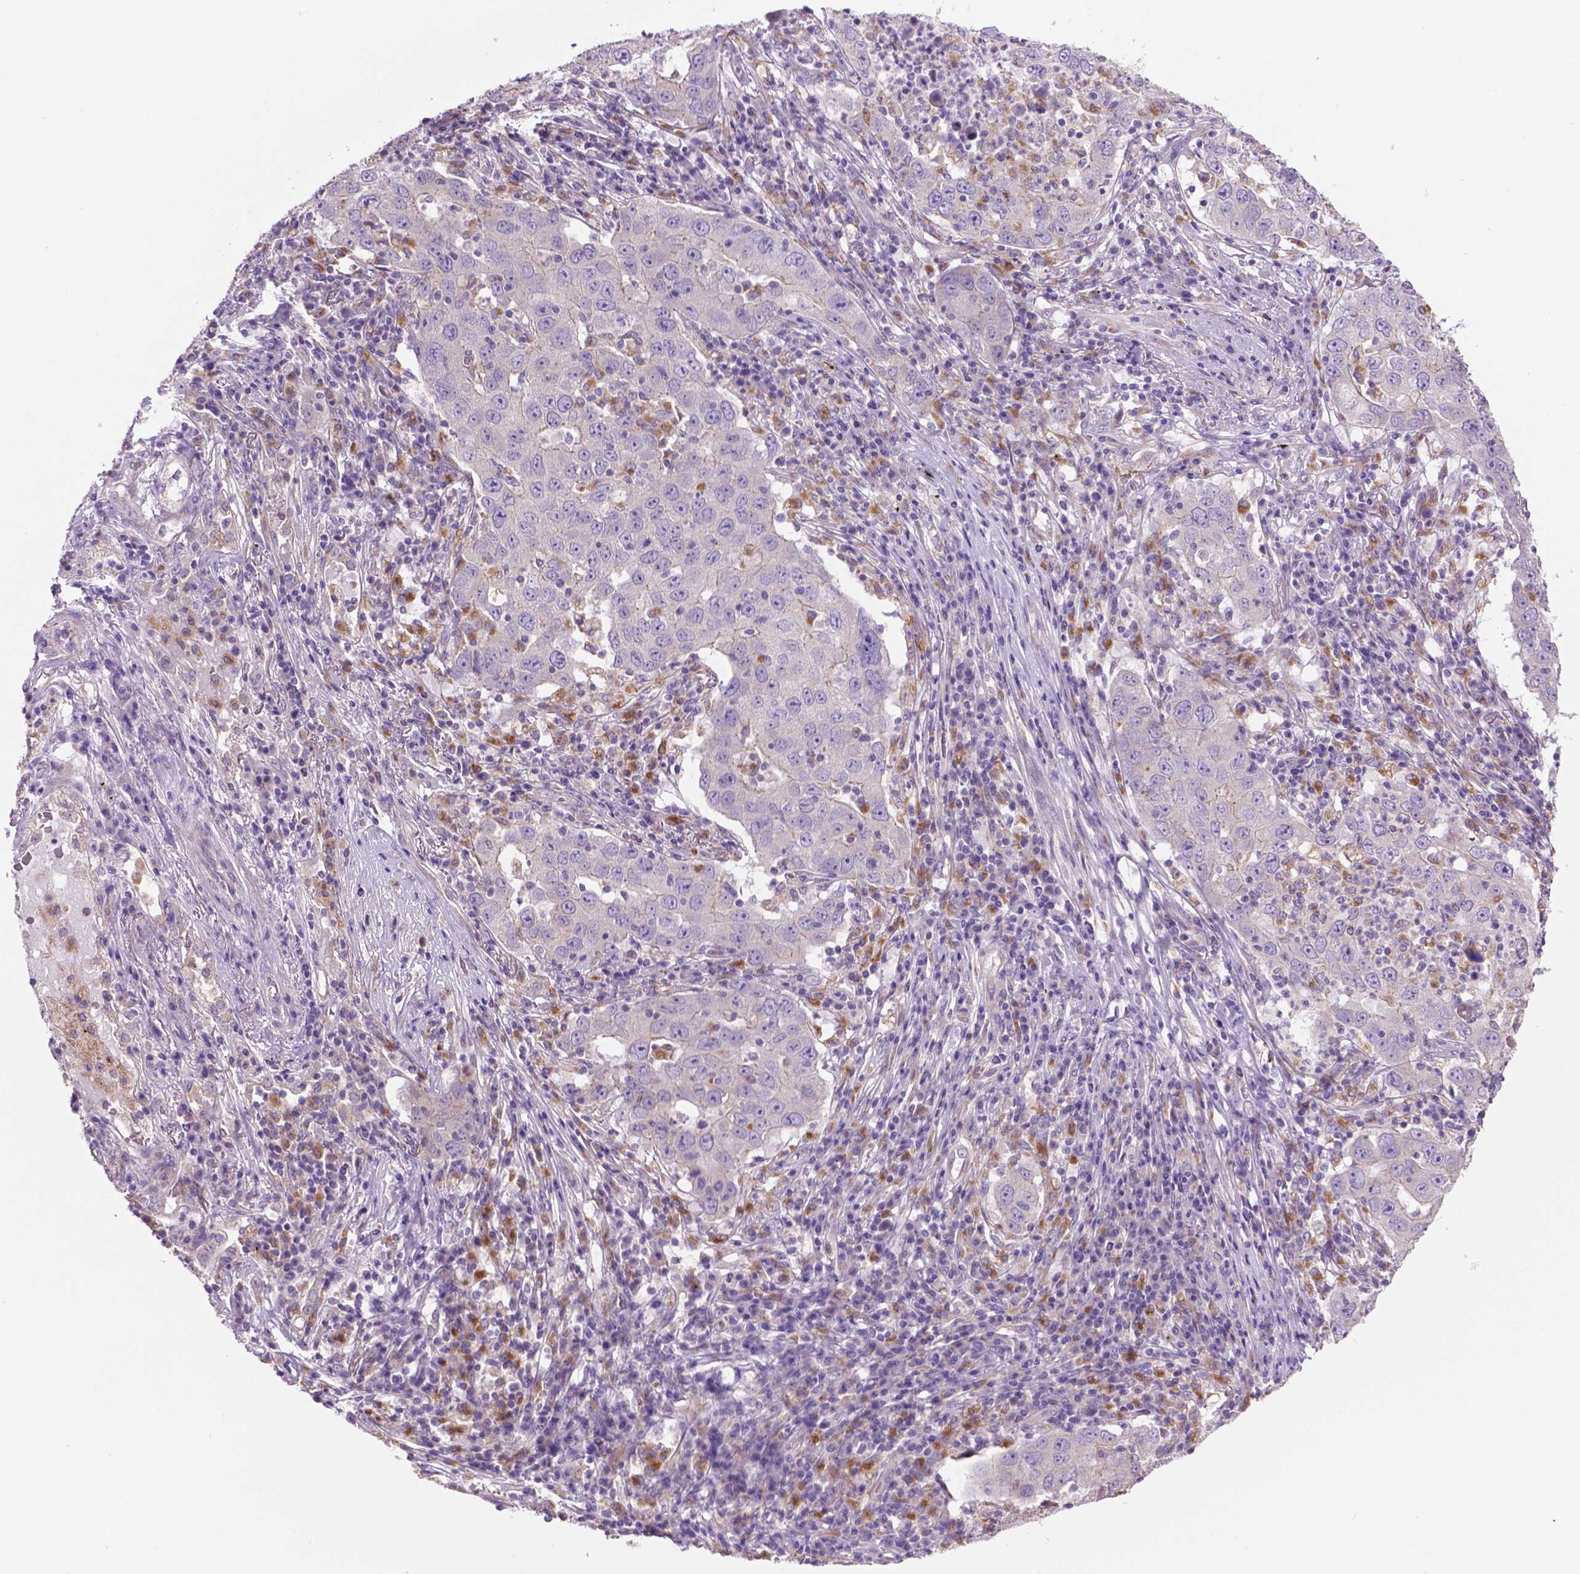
{"staining": {"intensity": "negative", "quantity": "none", "location": "none"}, "tissue": "lung cancer", "cell_type": "Tumor cells", "image_type": "cancer", "snomed": [{"axis": "morphology", "description": "Adenocarcinoma, NOS"}, {"axis": "topography", "description": "Lung"}], "caption": "Immunohistochemistry (IHC) of human lung adenocarcinoma displays no staining in tumor cells. (DAB IHC with hematoxylin counter stain).", "gene": "CDH7", "patient": {"sex": "male", "age": 73}}